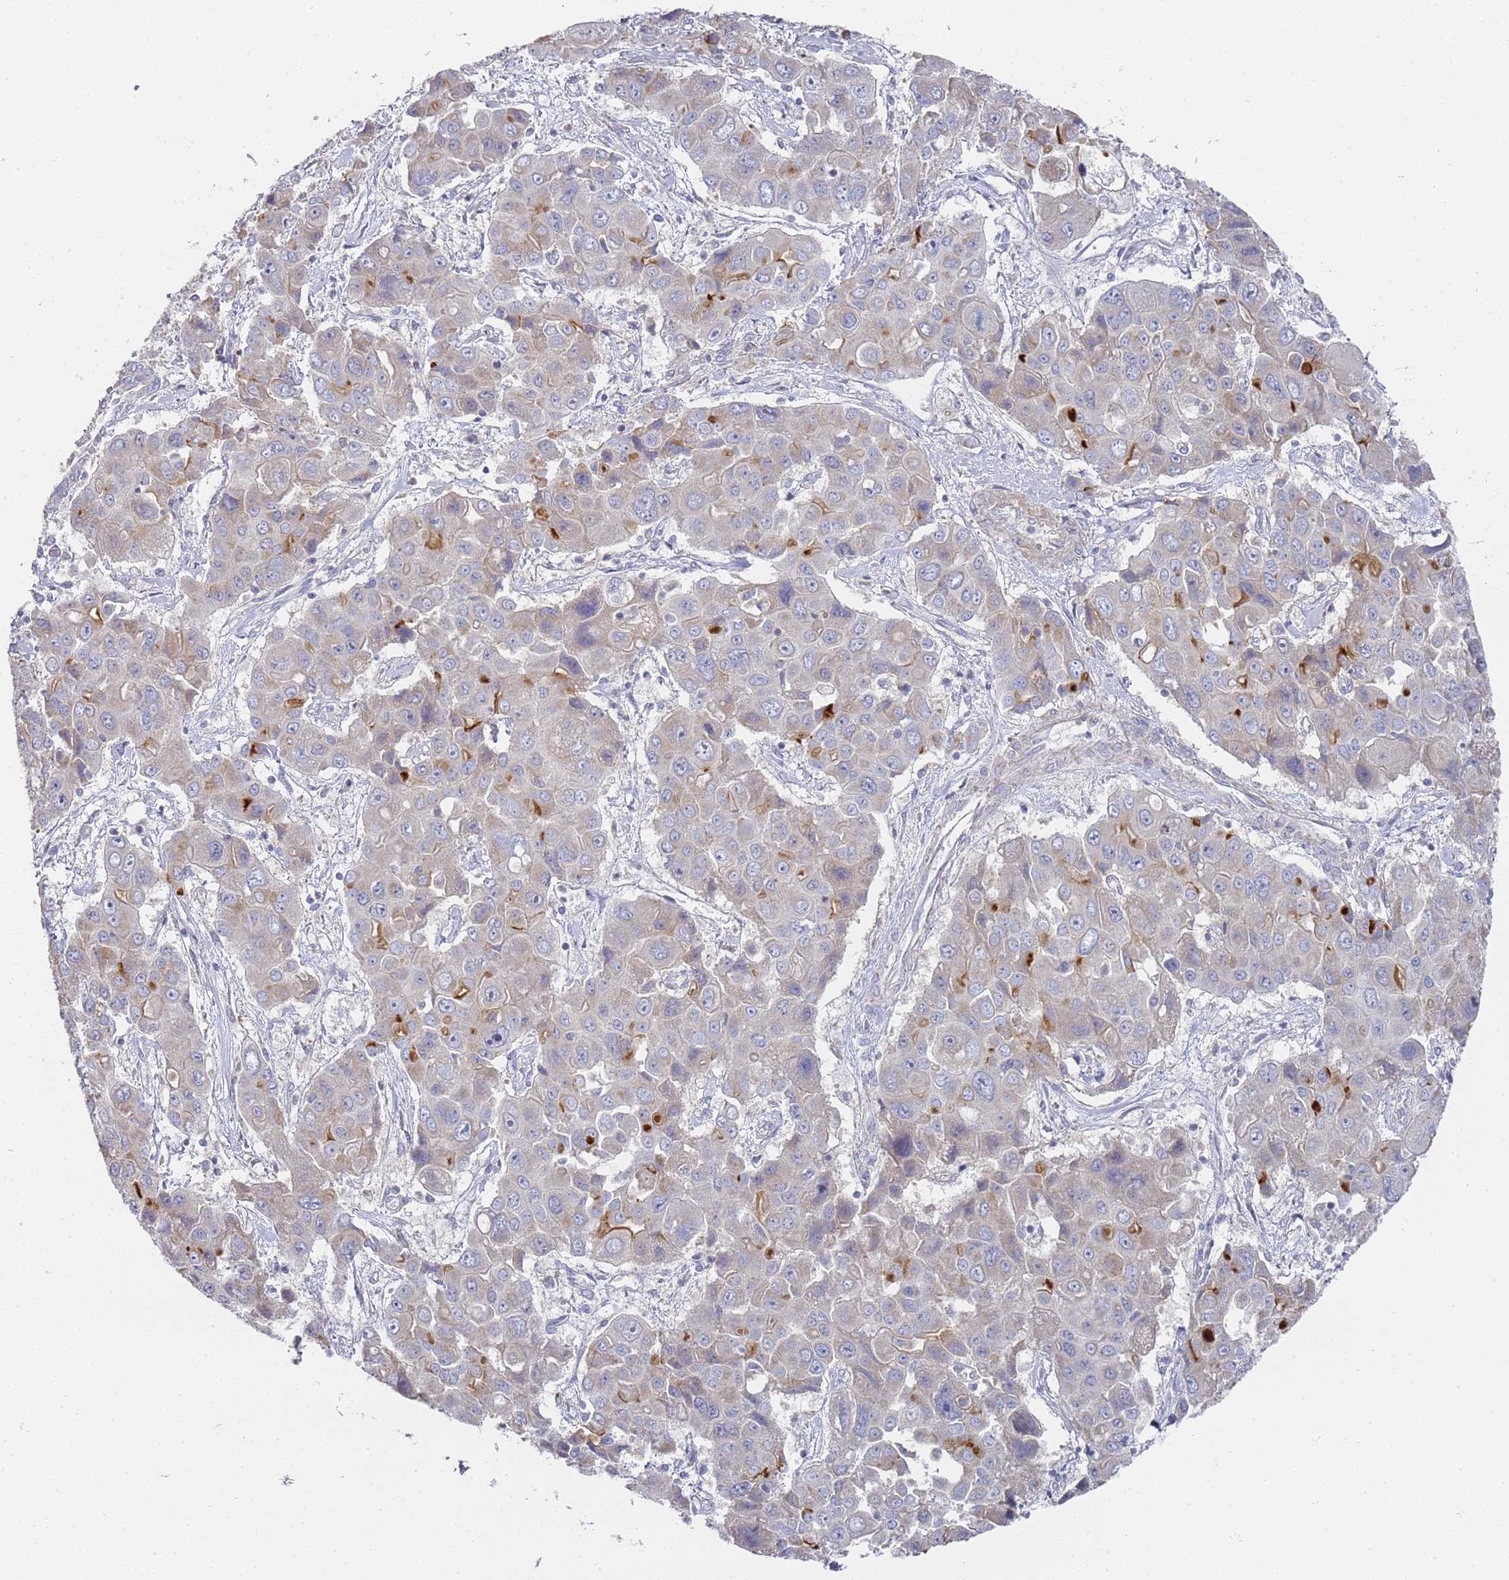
{"staining": {"intensity": "weak", "quantity": "<25%", "location": "cytoplasmic/membranous"}, "tissue": "liver cancer", "cell_type": "Tumor cells", "image_type": "cancer", "snomed": [{"axis": "morphology", "description": "Cholangiocarcinoma"}, {"axis": "topography", "description": "Liver"}], "caption": "Cholangiocarcinoma (liver) was stained to show a protein in brown. There is no significant staining in tumor cells.", "gene": "SCAPER", "patient": {"sex": "male", "age": 67}}